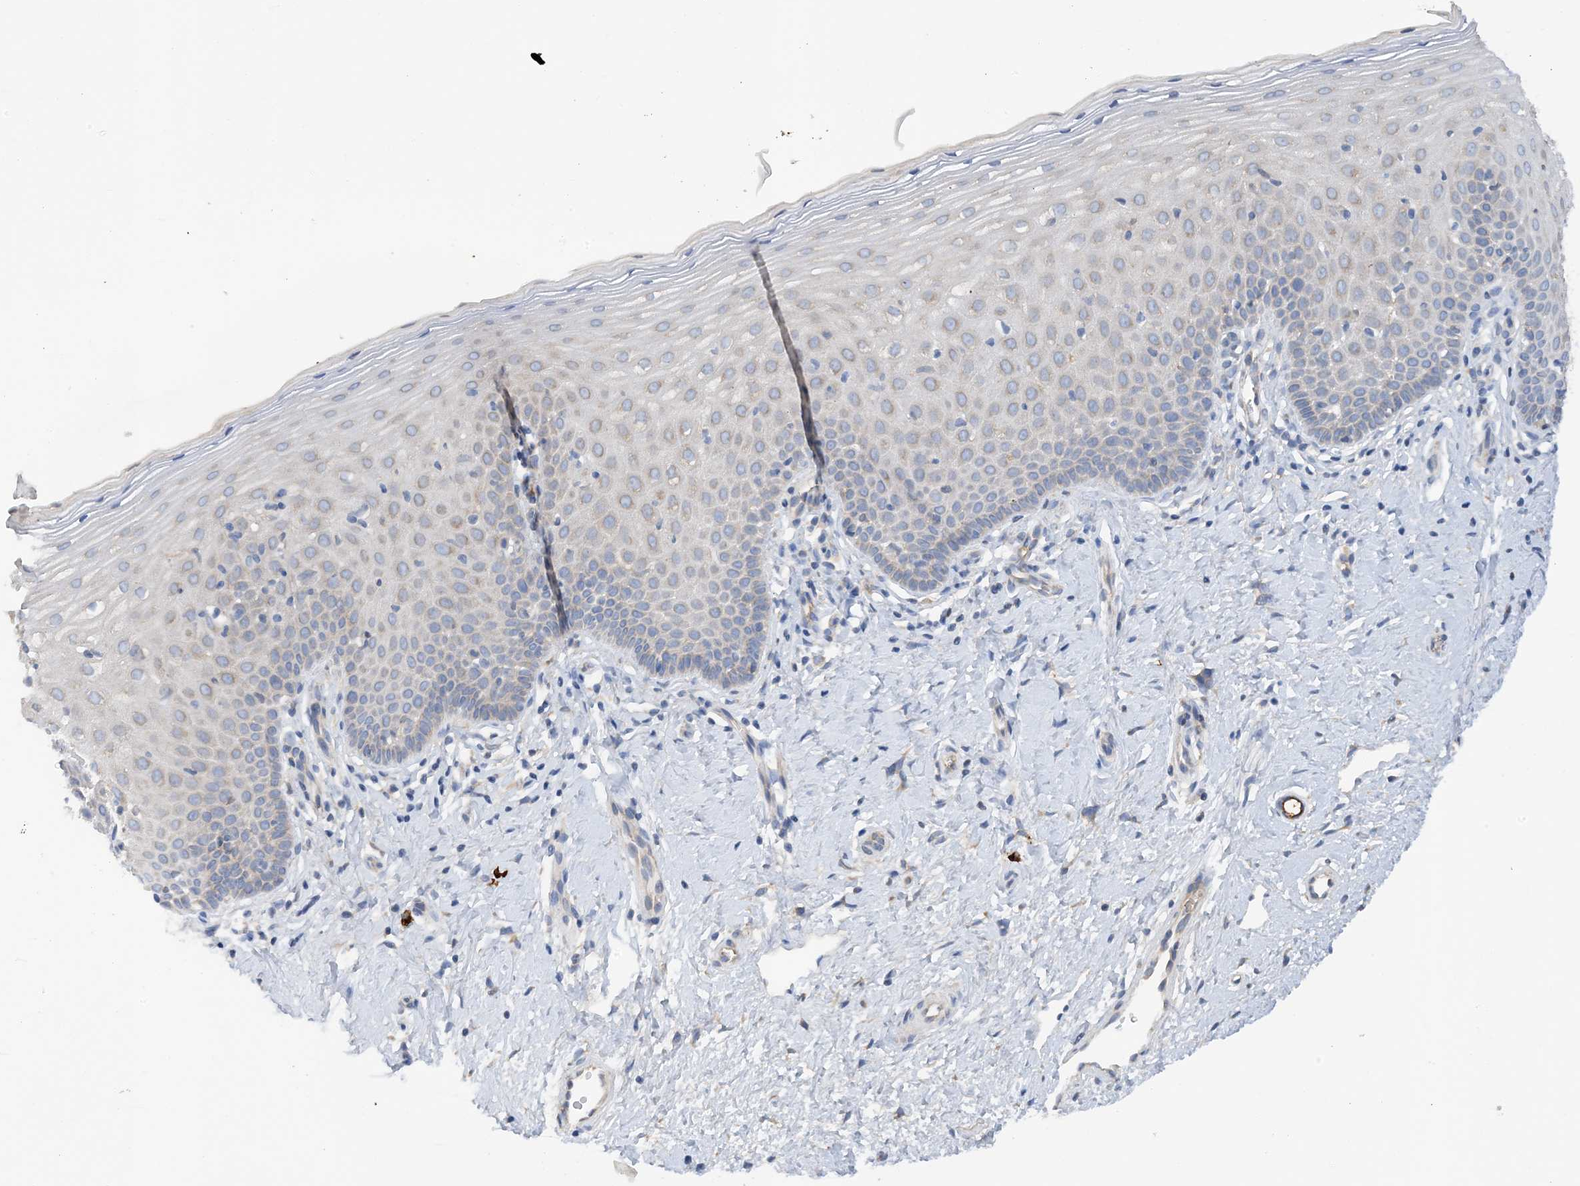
{"staining": {"intensity": "weak", "quantity": "25%-75%", "location": "cytoplasmic/membranous"}, "tissue": "cervix", "cell_type": "Glandular cells", "image_type": "normal", "snomed": [{"axis": "morphology", "description": "Normal tissue, NOS"}, {"axis": "topography", "description": "Cervix"}], "caption": "Immunohistochemical staining of normal human cervix exhibits low levels of weak cytoplasmic/membranous staining in approximately 25%-75% of glandular cells.", "gene": "SLC5A11", "patient": {"sex": "female", "age": 36}}